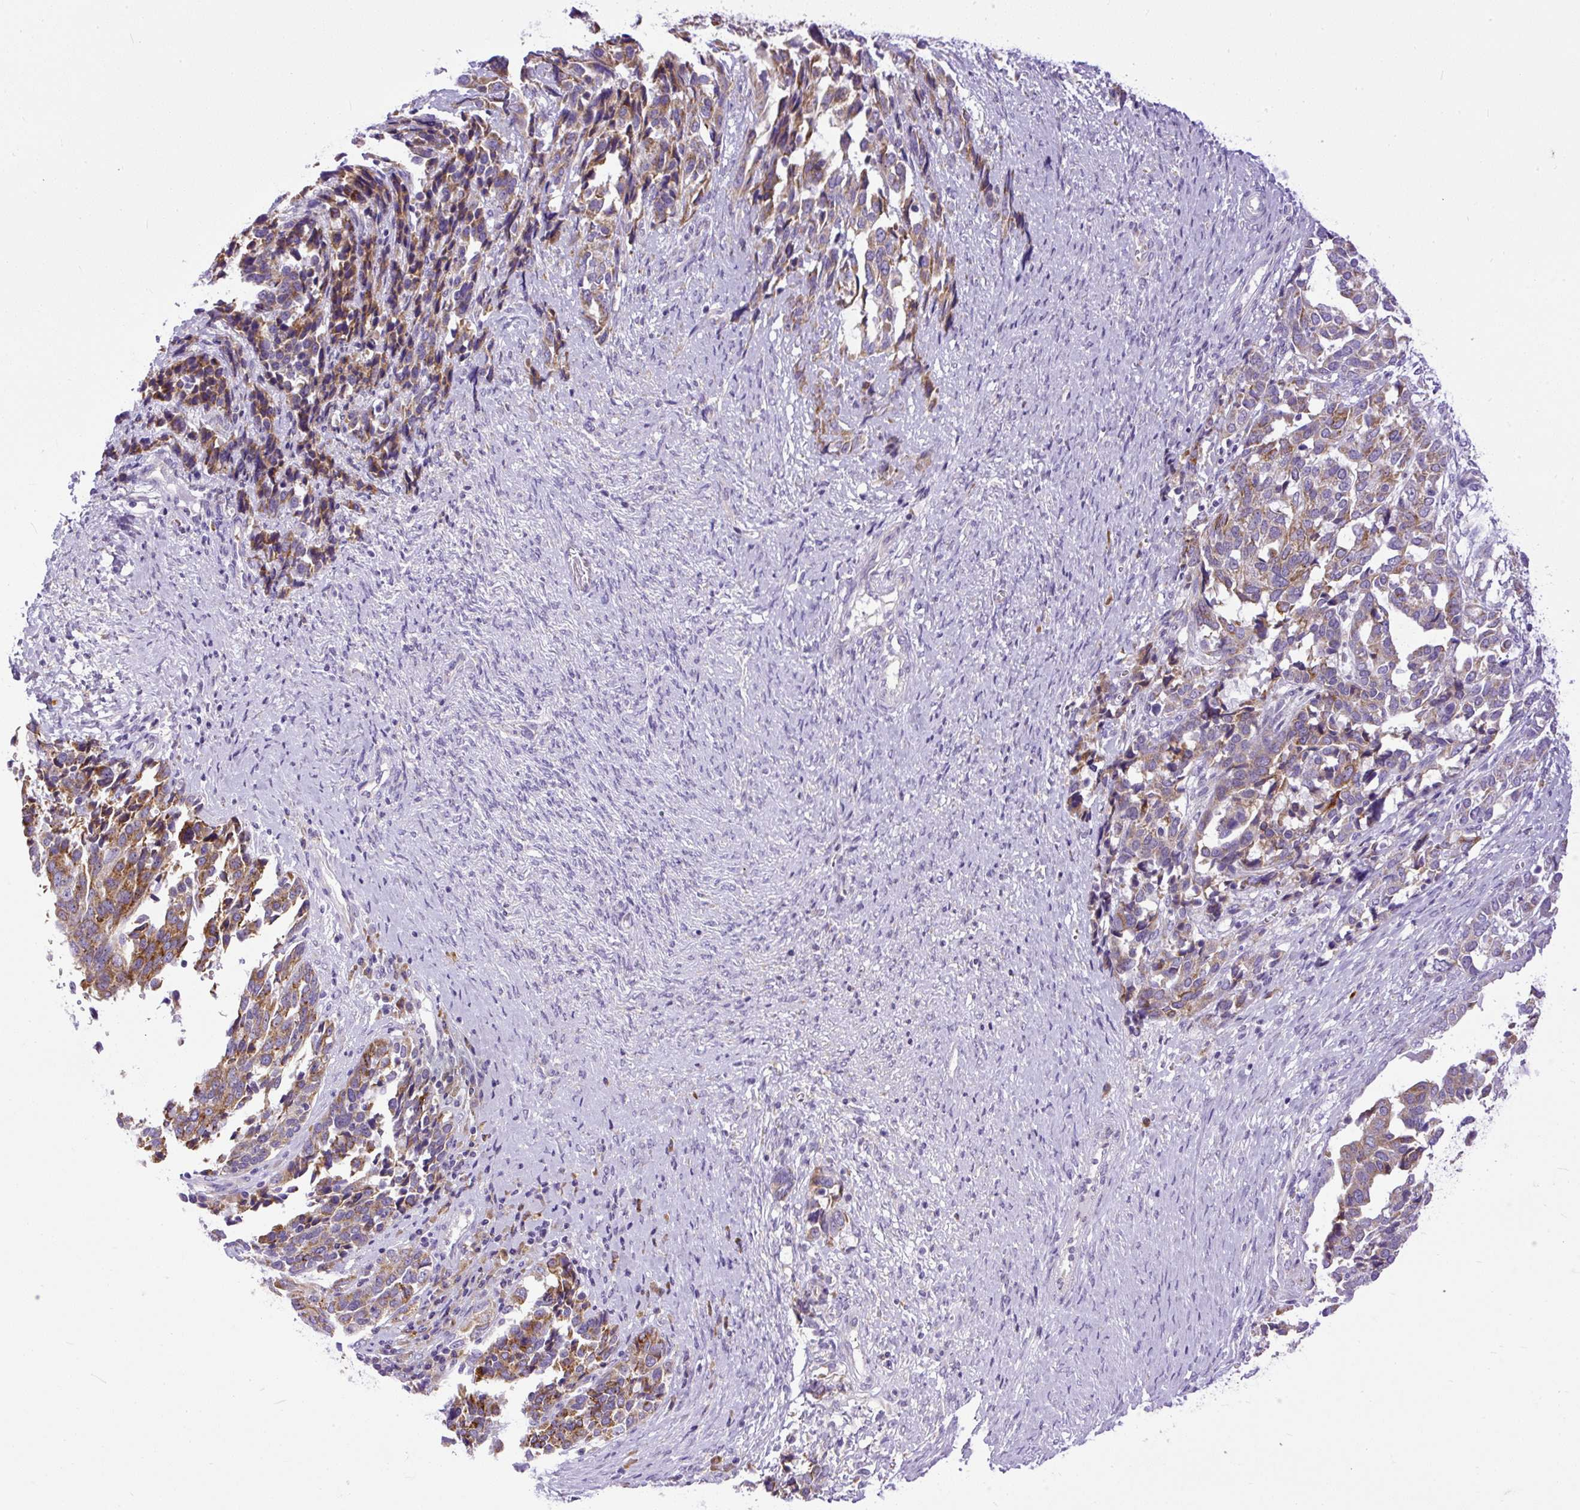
{"staining": {"intensity": "moderate", "quantity": ">75%", "location": "cytoplasmic/membranous"}, "tissue": "ovarian cancer", "cell_type": "Tumor cells", "image_type": "cancer", "snomed": [{"axis": "morphology", "description": "Cystadenocarcinoma, serous, NOS"}, {"axis": "topography", "description": "Ovary"}], "caption": "Ovarian cancer tissue exhibits moderate cytoplasmic/membranous positivity in about >75% of tumor cells (DAB IHC with brightfield microscopy, high magnification).", "gene": "SYBU", "patient": {"sex": "female", "age": 44}}